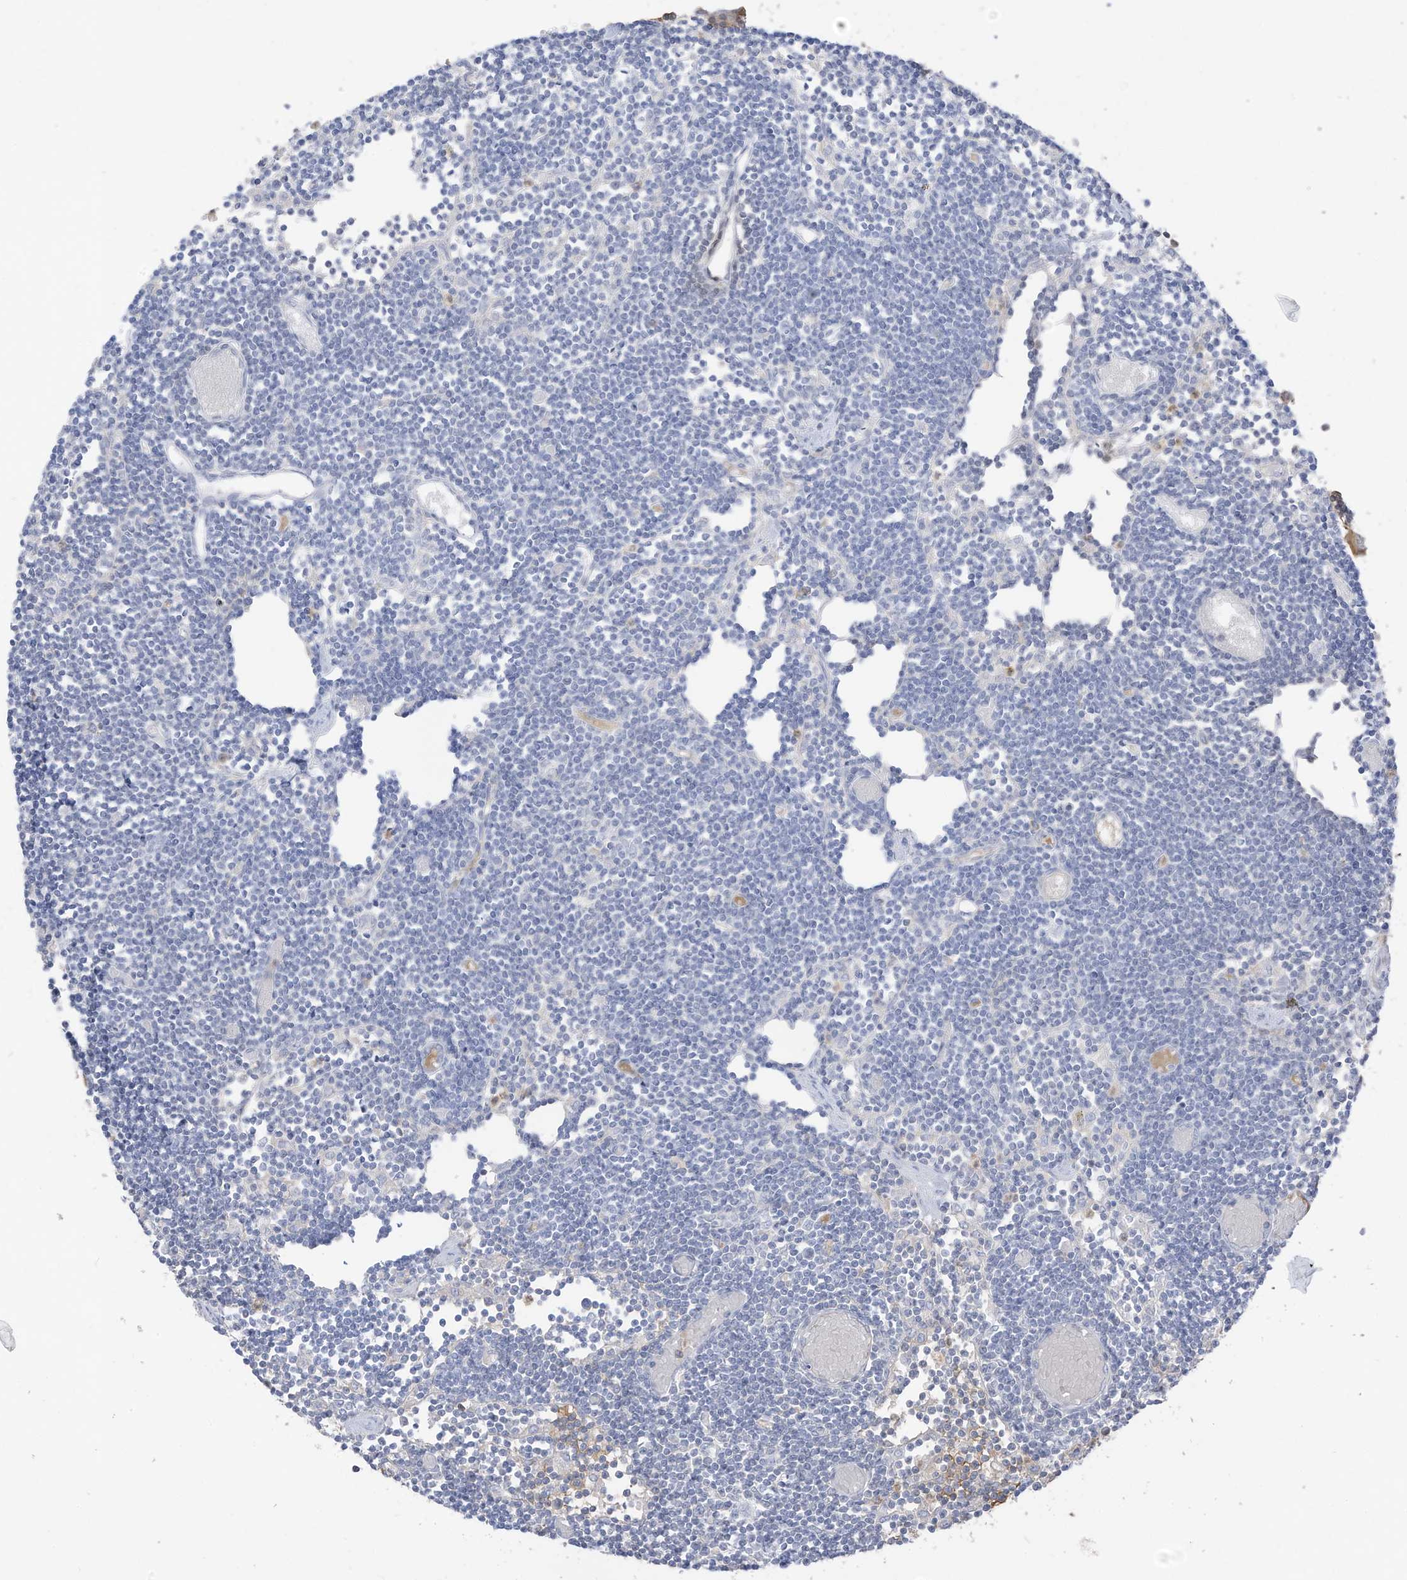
{"staining": {"intensity": "negative", "quantity": "none", "location": "none"}, "tissue": "lymph node", "cell_type": "Germinal center cells", "image_type": "normal", "snomed": [{"axis": "morphology", "description": "Normal tissue, NOS"}, {"axis": "topography", "description": "Lymph node"}], "caption": "Human lymph node stained for a protein using IHC exhibits no positivity in germinal center cells.", "gene": "HSD17B13", "patient": {"sex": "female", "age": 11}}